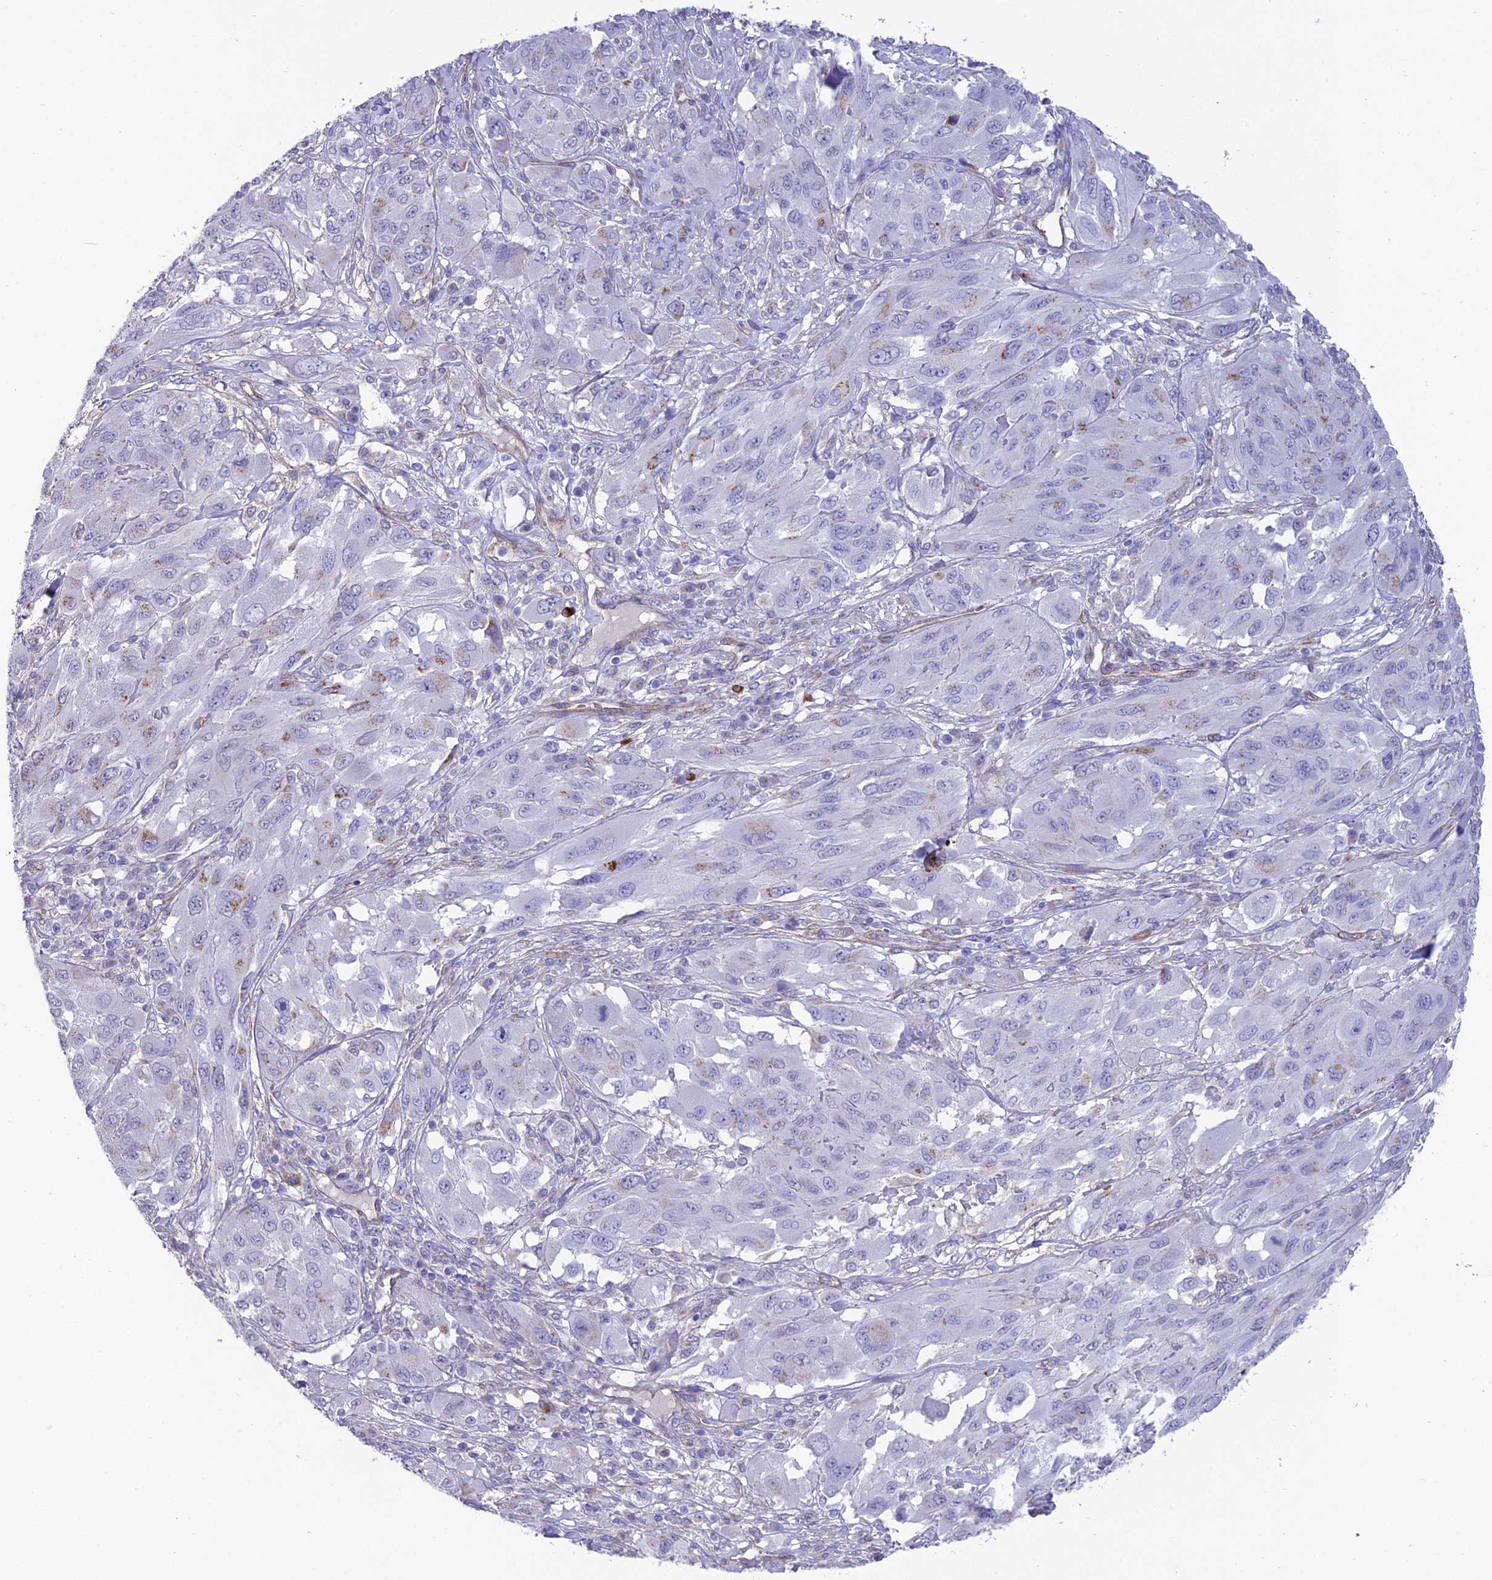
{"staining": {"intensity": "negative", "quantity": "none", "location": "none"}, "tissue": "melanoma", "cell_type": "Tumor cells", "image_type": "cancer", "snomed": [{"axis": "morphology", "description": "Malignant melanoma, NOS"}, {"axis": "topography", "description": "Skin"}], "caption": "DAB immunohistochemical staining of malignant melanoma demonstrates no significant expression in tumor cells.", "gene": "TNS1", "patient": {"sex": "female", "age": 91}}